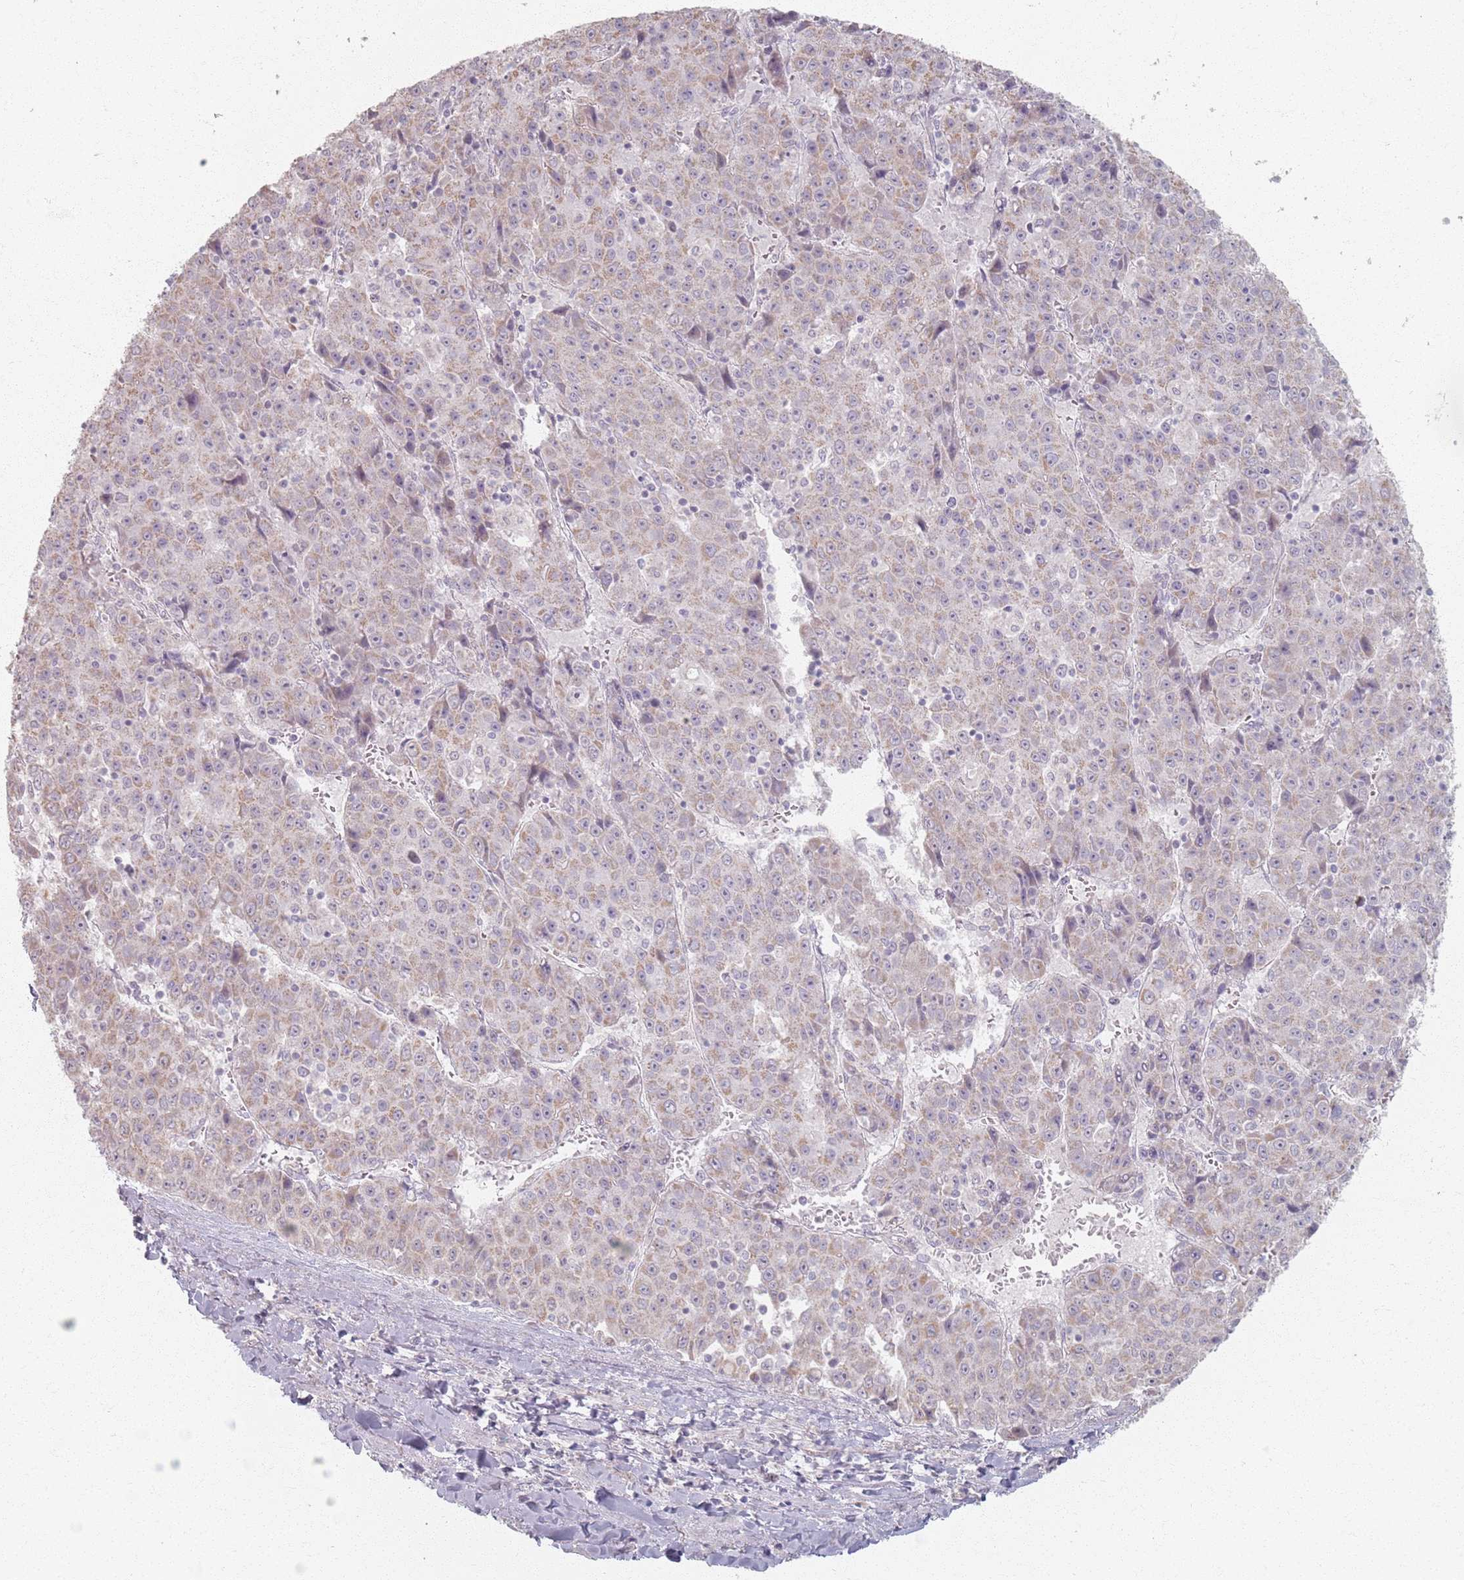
{"staining": {"intensity": "weak", "quantity": "<25%", "location": "cytoplasmic/membranous"}, "tissue": "liver cancer", "cell_type": "Tumor cells", "image_type": "cancer", "snomed": [{"axis": "morphology", "description": "Carcinoma, Hepatocellular, NOS"}, {"axis": "topography", "description": "Liver"}], "caption": "DAB immunohistochemical staining of human liver hepatocellular carcinoma shows no significant staining in tumor cells.", "gene": "PKD2L2", "patient": {"sex": "female", "age": 53}}